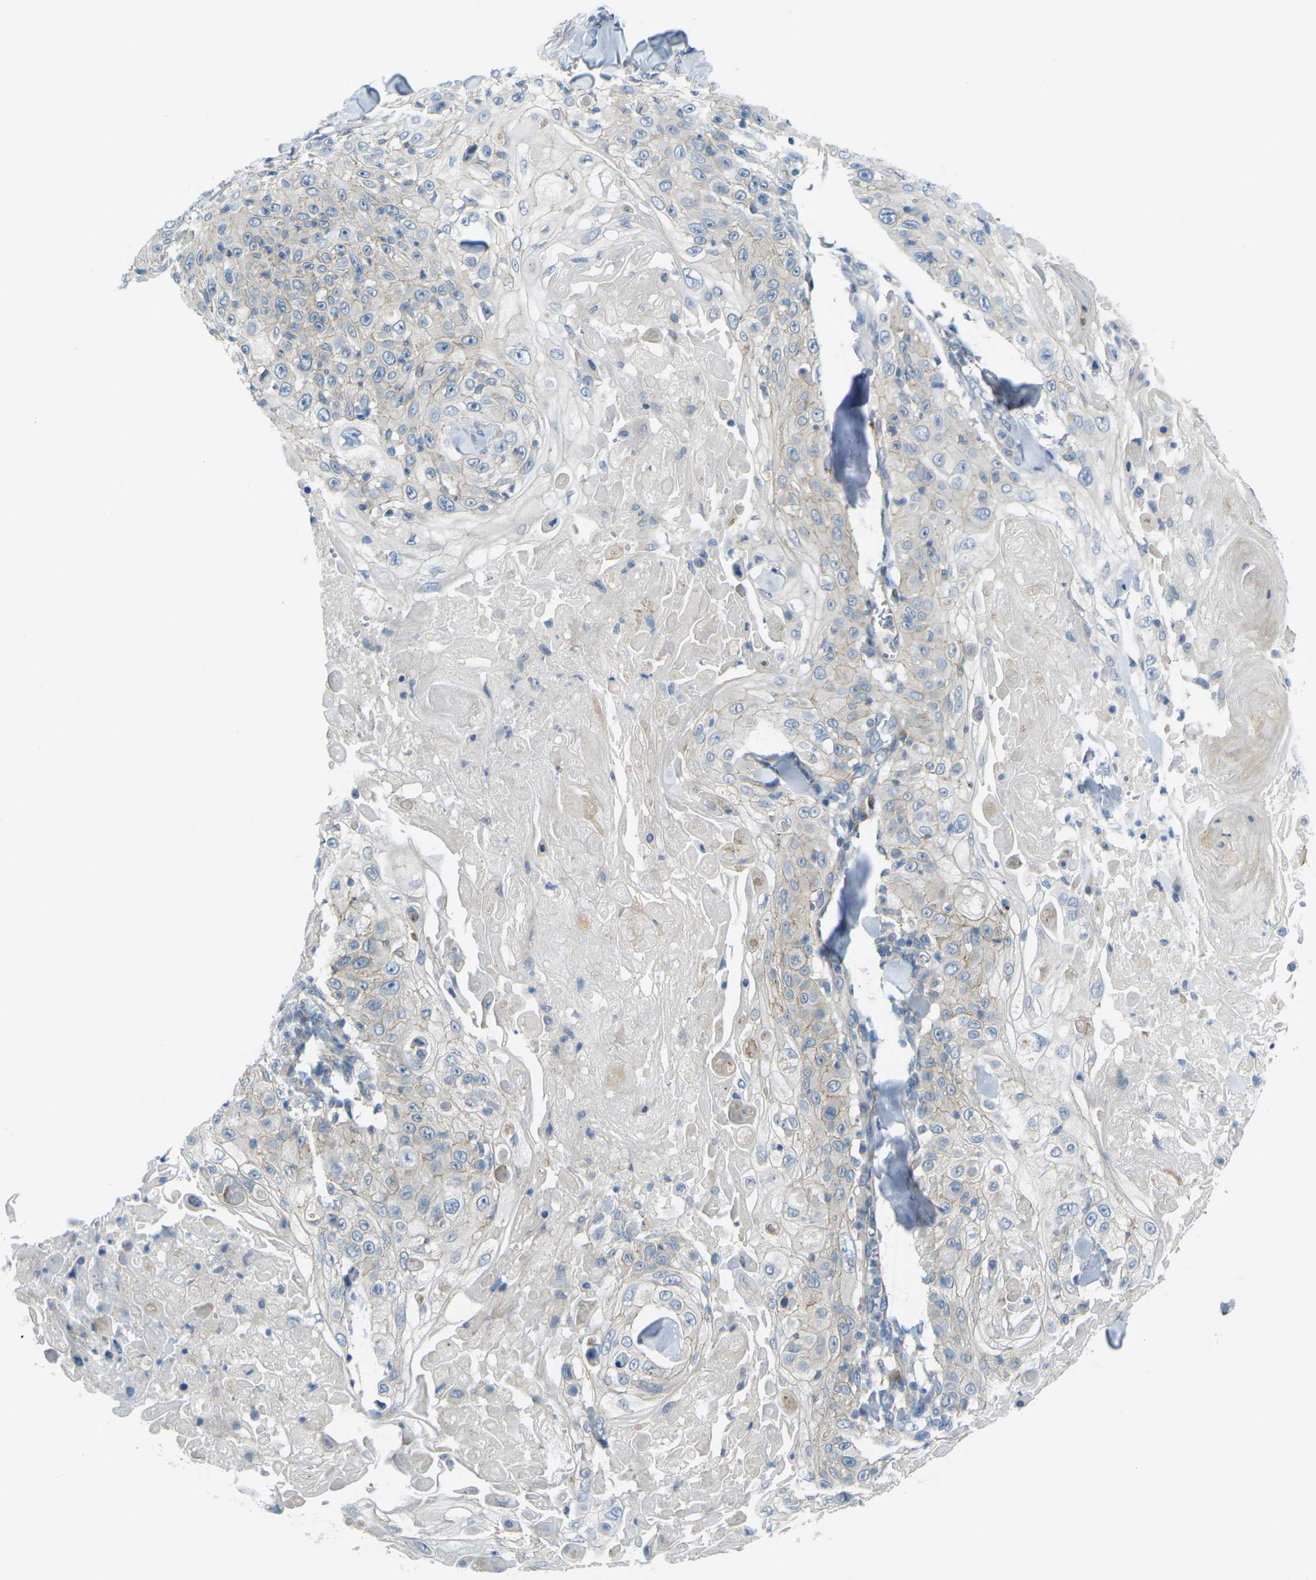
{"staining": {"intensity": "negative", "quantity": "none", "location": "none"}, "tissue": "skin cancer", "cell_type": "Tumor cells", "image_type": "cancer", "snomed": [{"axis": "morphology", "description": "Squamous cell carcinoma, NOS"}, {"axis": "topography", "description": "Skin"}], "caption": "This is an immunohistochemistry (IHC) photomicrograph of human squamous cell carcinoma (skin). There is no expression in tumor cells.", "gene": "RHBDD1", "patient": {"sex": "male", "age": 86}}